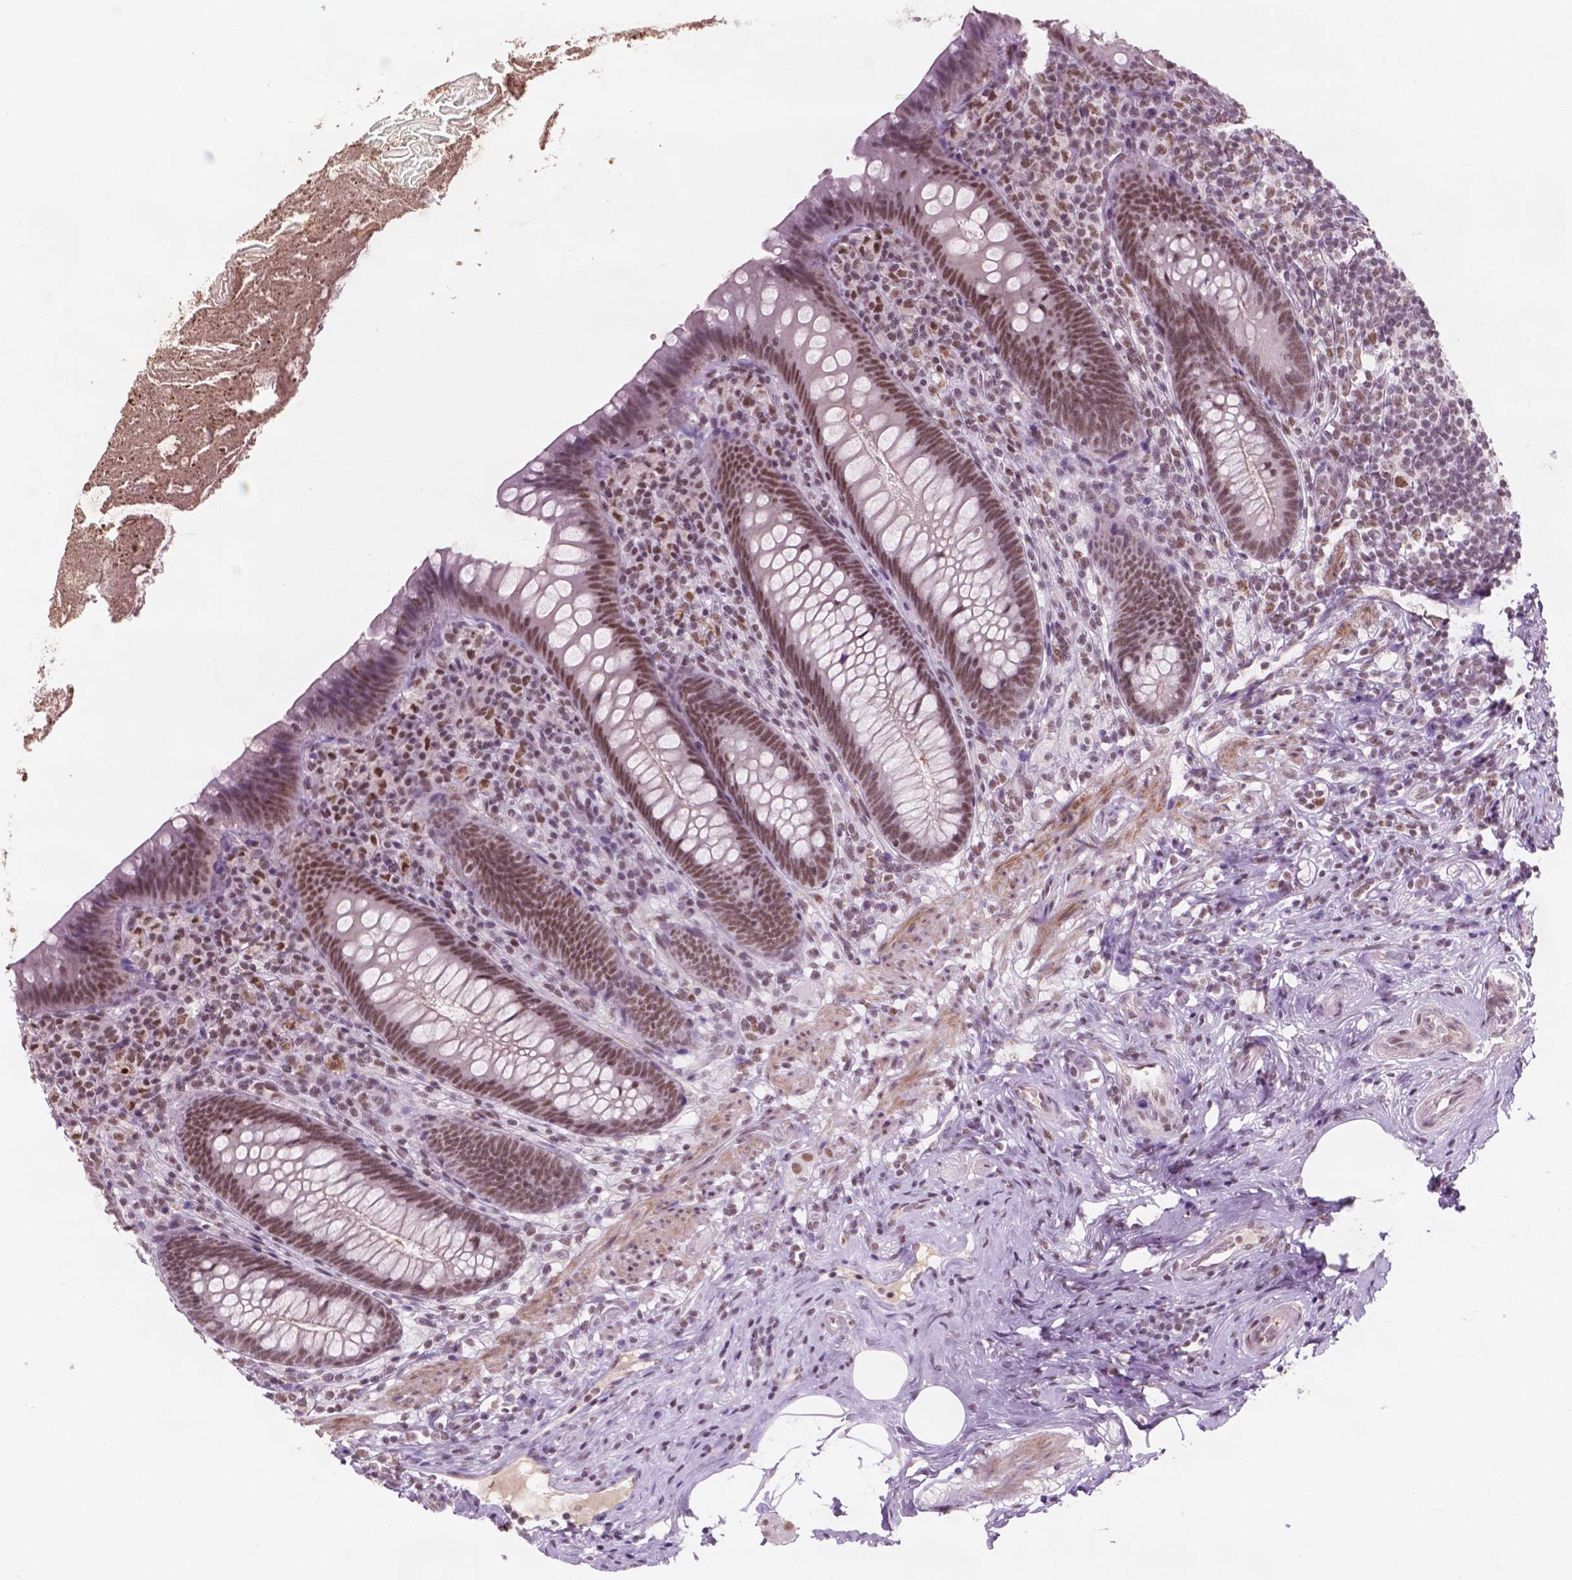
{"staining": {"intensity": "moderate", "quantity": ">75%", "location": "nuclear"}, "tissue": "appendix", "cell_type": "Glandular cells", "image_type": "normal", "snomed": [{"axis": "morphology", "description": "Normal tissue, NOS"}, {"axis": "topography", "description": "Appendix"}], "caption": "Brown immunohistochemical staining in unremarkable appendix shows moderate nuclear staining in about >75% of glandular cells. (DAB = brown stain, brightfield microscopy at high magnification).", "gene": "CTR9", "patient": {"sex": "male", "age": 47}}